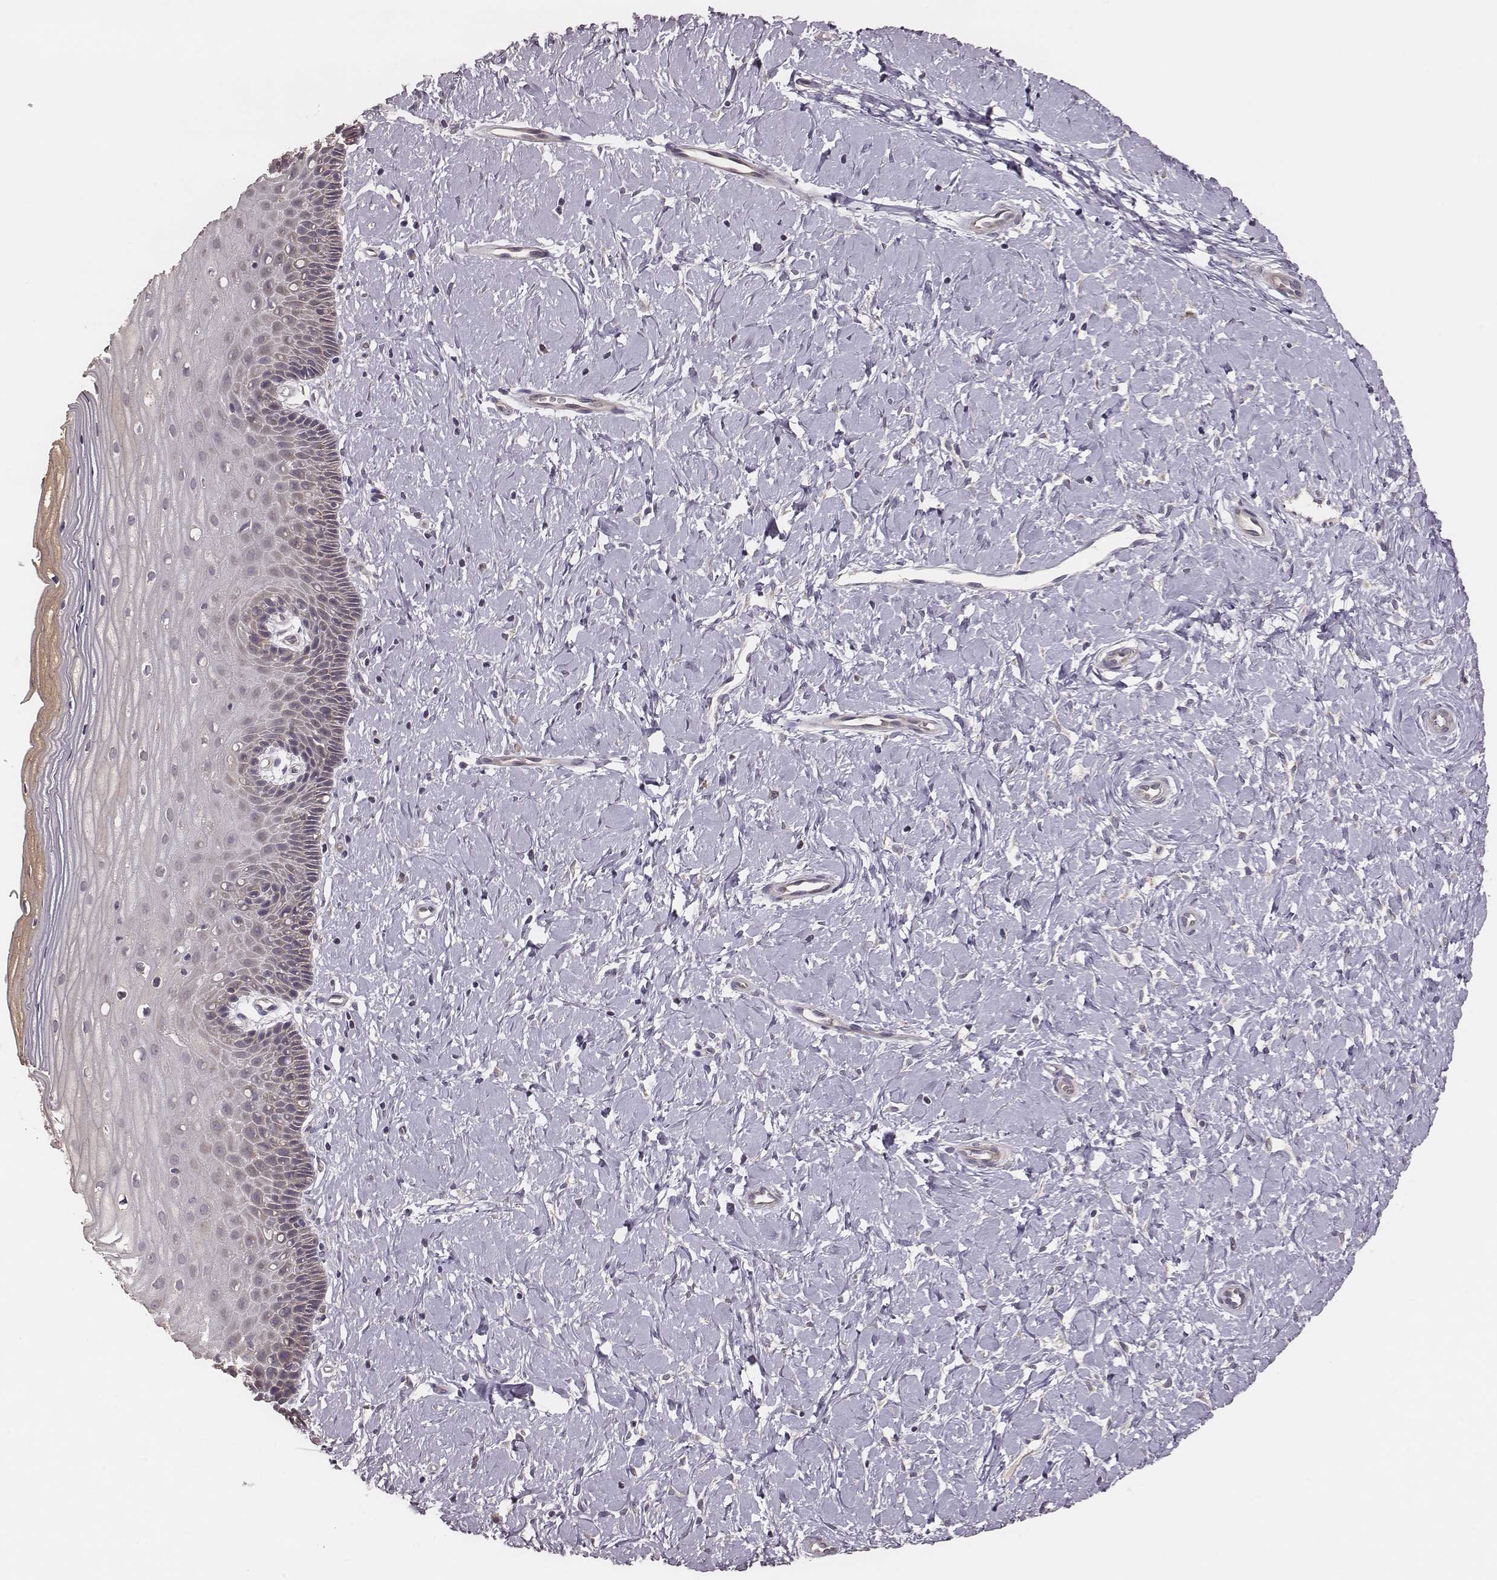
{"staining": {"intensity": "moderate", "quantity": ">75%", "location": "cytoplasmic/membranous"}, "tissue": "cervix", "cell_type": "Glandular cells", "image_type": "normal", "snomed": [{"axis": "morphology", "description": "Normal tissue, NOS"}, {"axis": "topography", "description": "Cervix"}], "caption": "This histopathology image displays immunohistochemistry staining of unremarkable human cervix, with medium moderate cytoplasmic/membranous staining in approximately >75% of glandular cells.", "gene": "HAVCR1", "patient": {"sex": "female", "age": 37}}